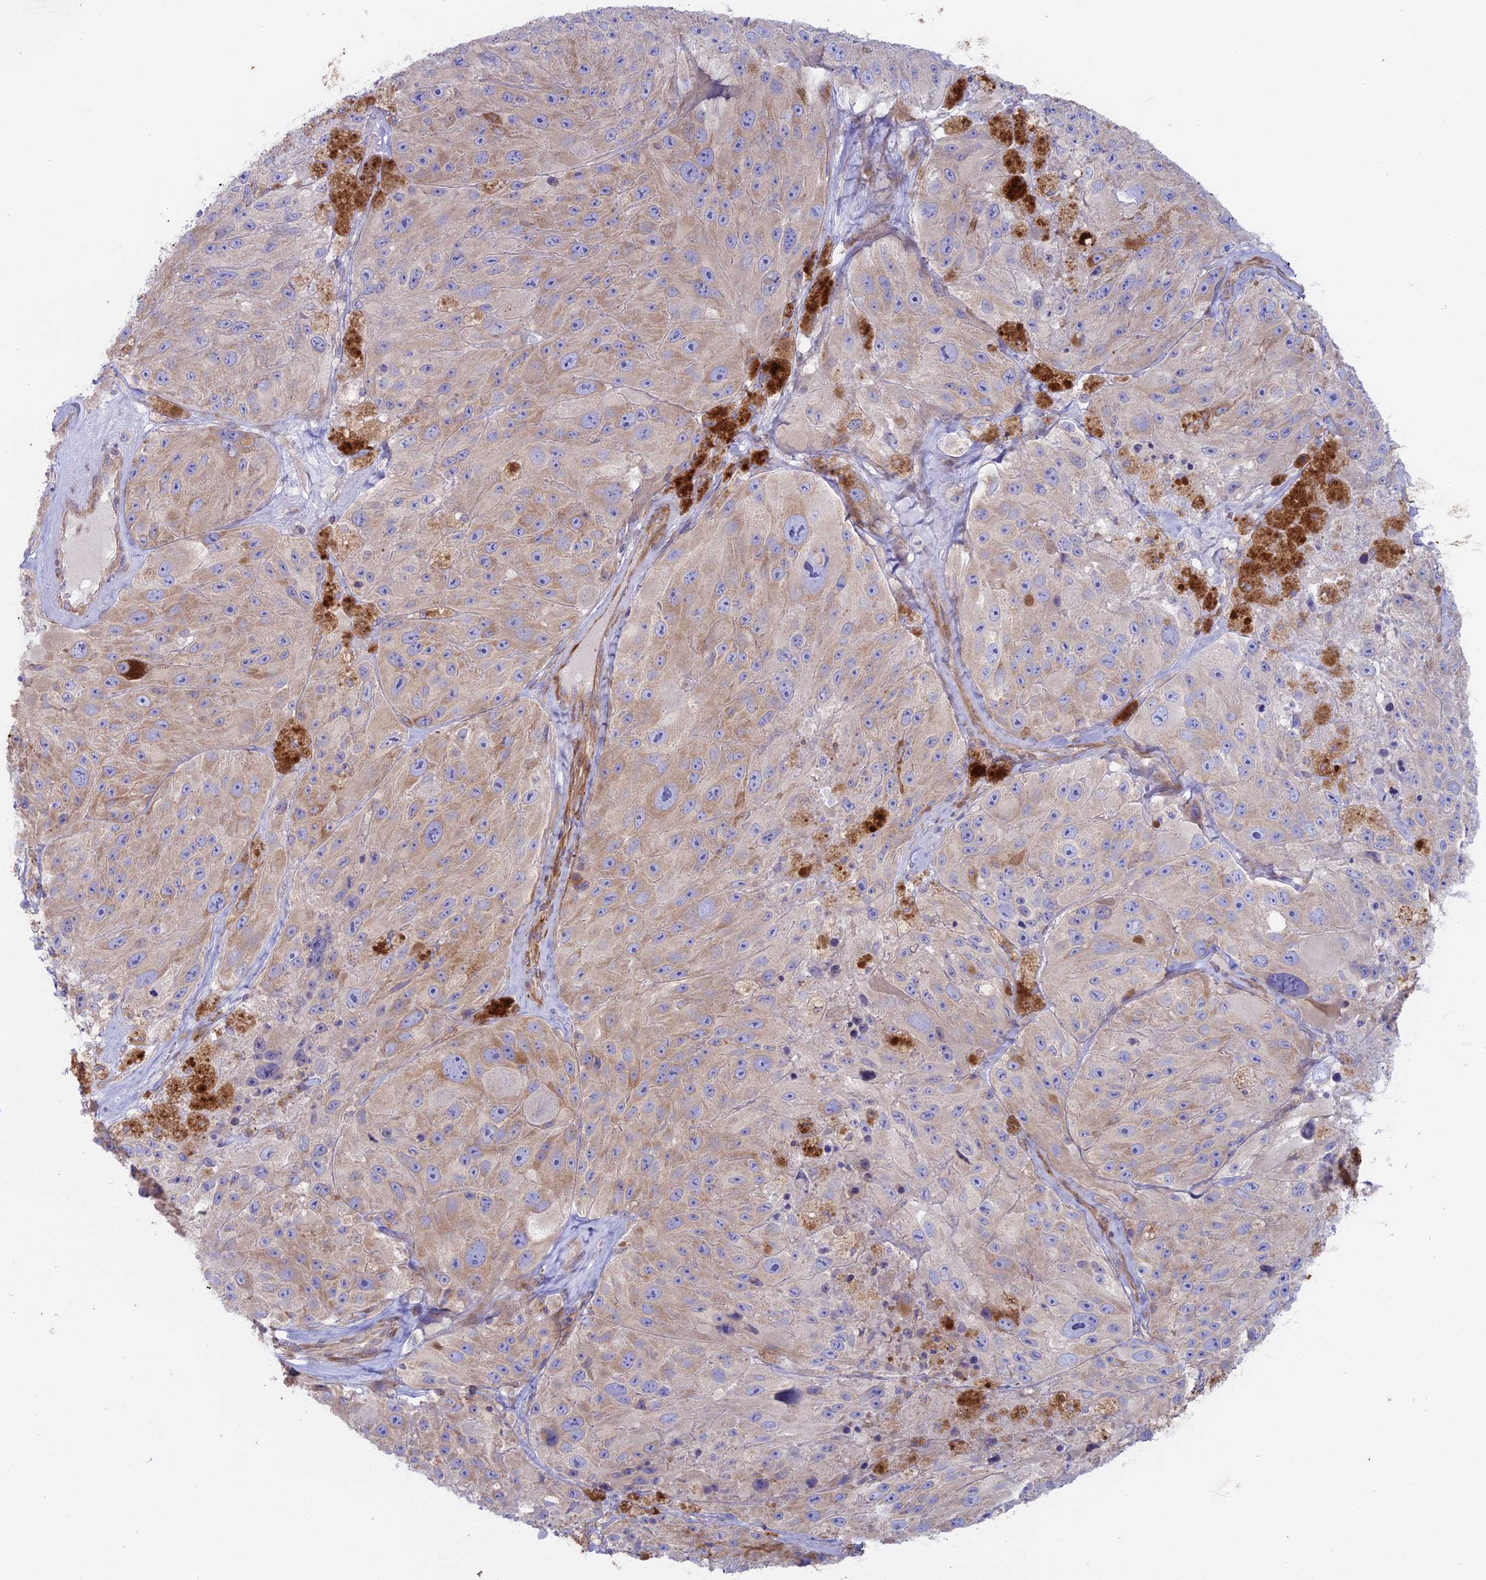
{"staining": {"intensity": "weak", "quantity": "<25%", "location": "cytoplasmic/membranous"}, "tissue": "melanoma", "cell_type": "Tumor cells", "image_type": "cancer", "snomed": [{"axis": "morphology", "description": "Malignant melanoma, Metastatic site"}, {"axis": "topography", "description": "Lymph node"}], "caption": "Melanoma was stained to show a protein in brown. There is no significant expression in tumor cells.", "gene": "MYO5B", "patient": {"sex": "male", "age": 62}}